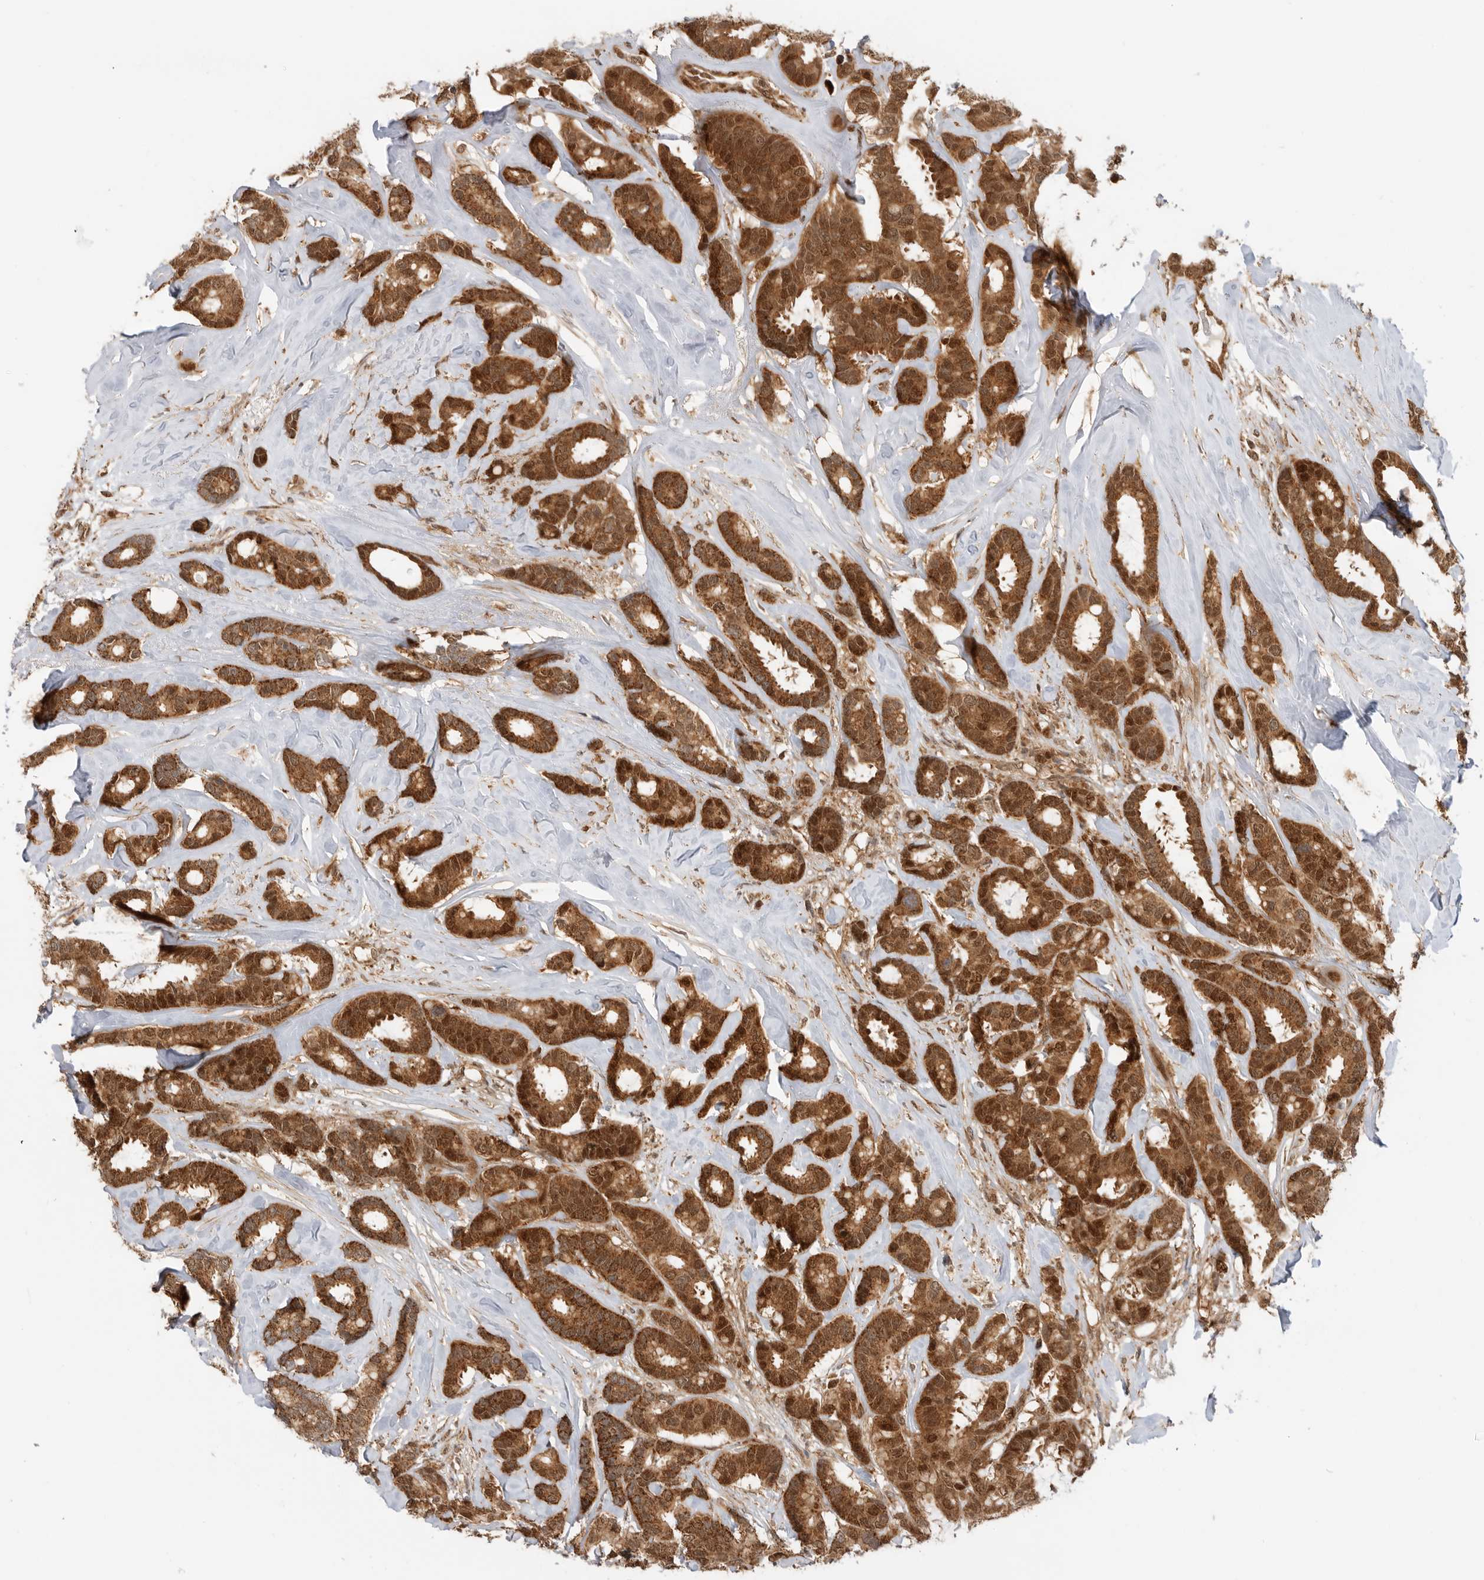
{"staining": {"intensity": "strong", "quantity": ">75%", "location": "cytoplasmic/membranous,nuclear"}, "tissue": "breast cancer", "cell_type": "Tumor cells", "image_type": "cancer", "snomed": [{"axis": "morphology", "description": "Duct carcinoma"}, {"axis": "topography", "description": "Breast"}], "caption": "About >75% of tumor cells in human breast infiltrating ductal carcinoma reveal strong cytoplasmic/membranous and nuclear protein staining as visualized by brown immunohistochemical staining.", "gene": "DCAF8", "patient": {"sex": "female", "age": 87}}